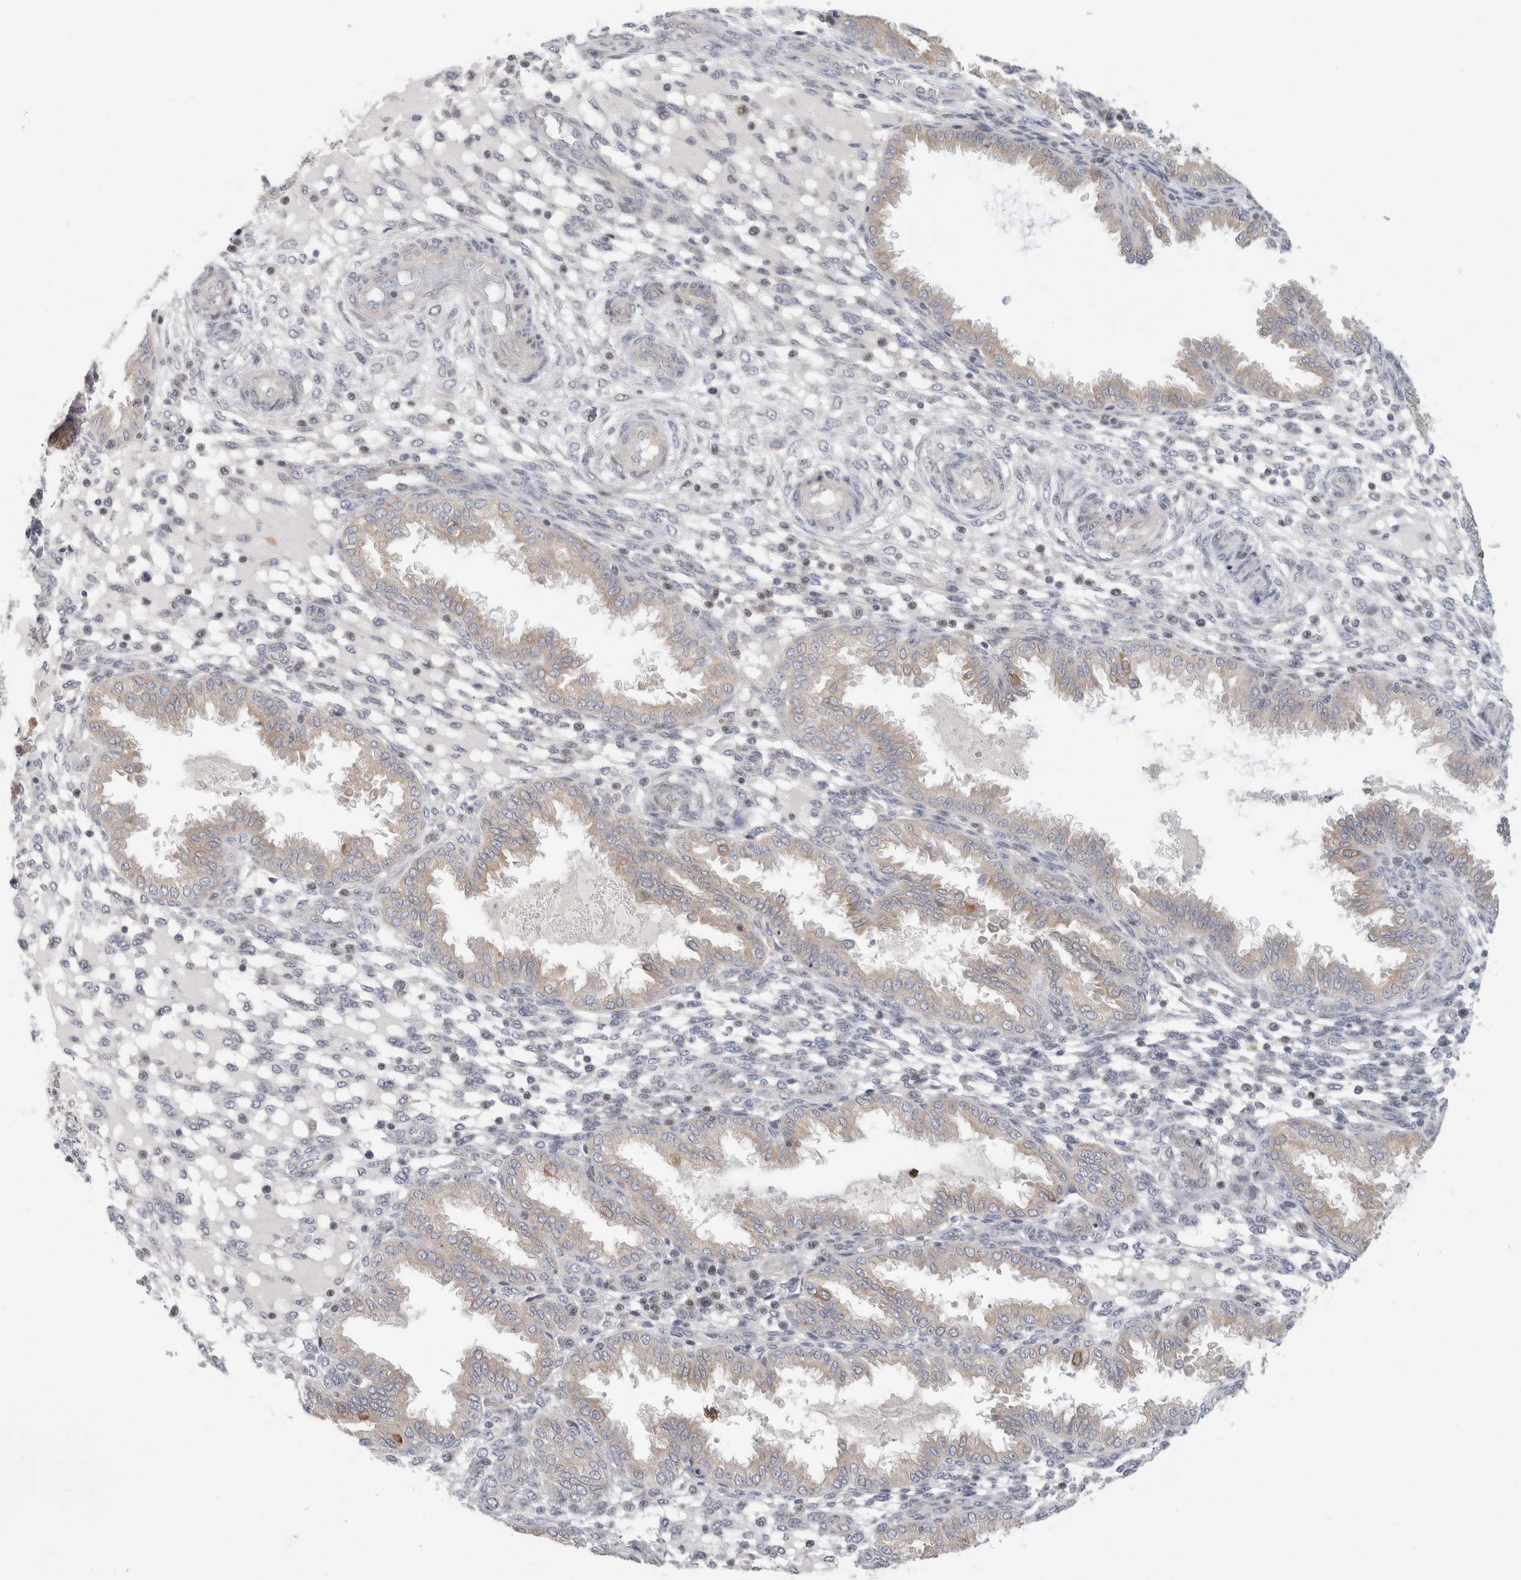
{"staining": {"intensity": "negative", "quantity": "none", "location": "none"}, "tissue": "endometrium", "cell_type": "Cells in endometrial stroma", "image_type": "normal", "snomed": [{"axis": "morphology", "description": "Normal tissue, NOS"}, {"axis": "topography", "description": "Endometrium"}], "caption": "IHC histopathology image of unremarkable human endometrium stained for a protein (brown), which exhibits no expression in cells in endometrial stroma.", "gene": "SYTL5", "patient": {"sex": "female", "age": 33}}